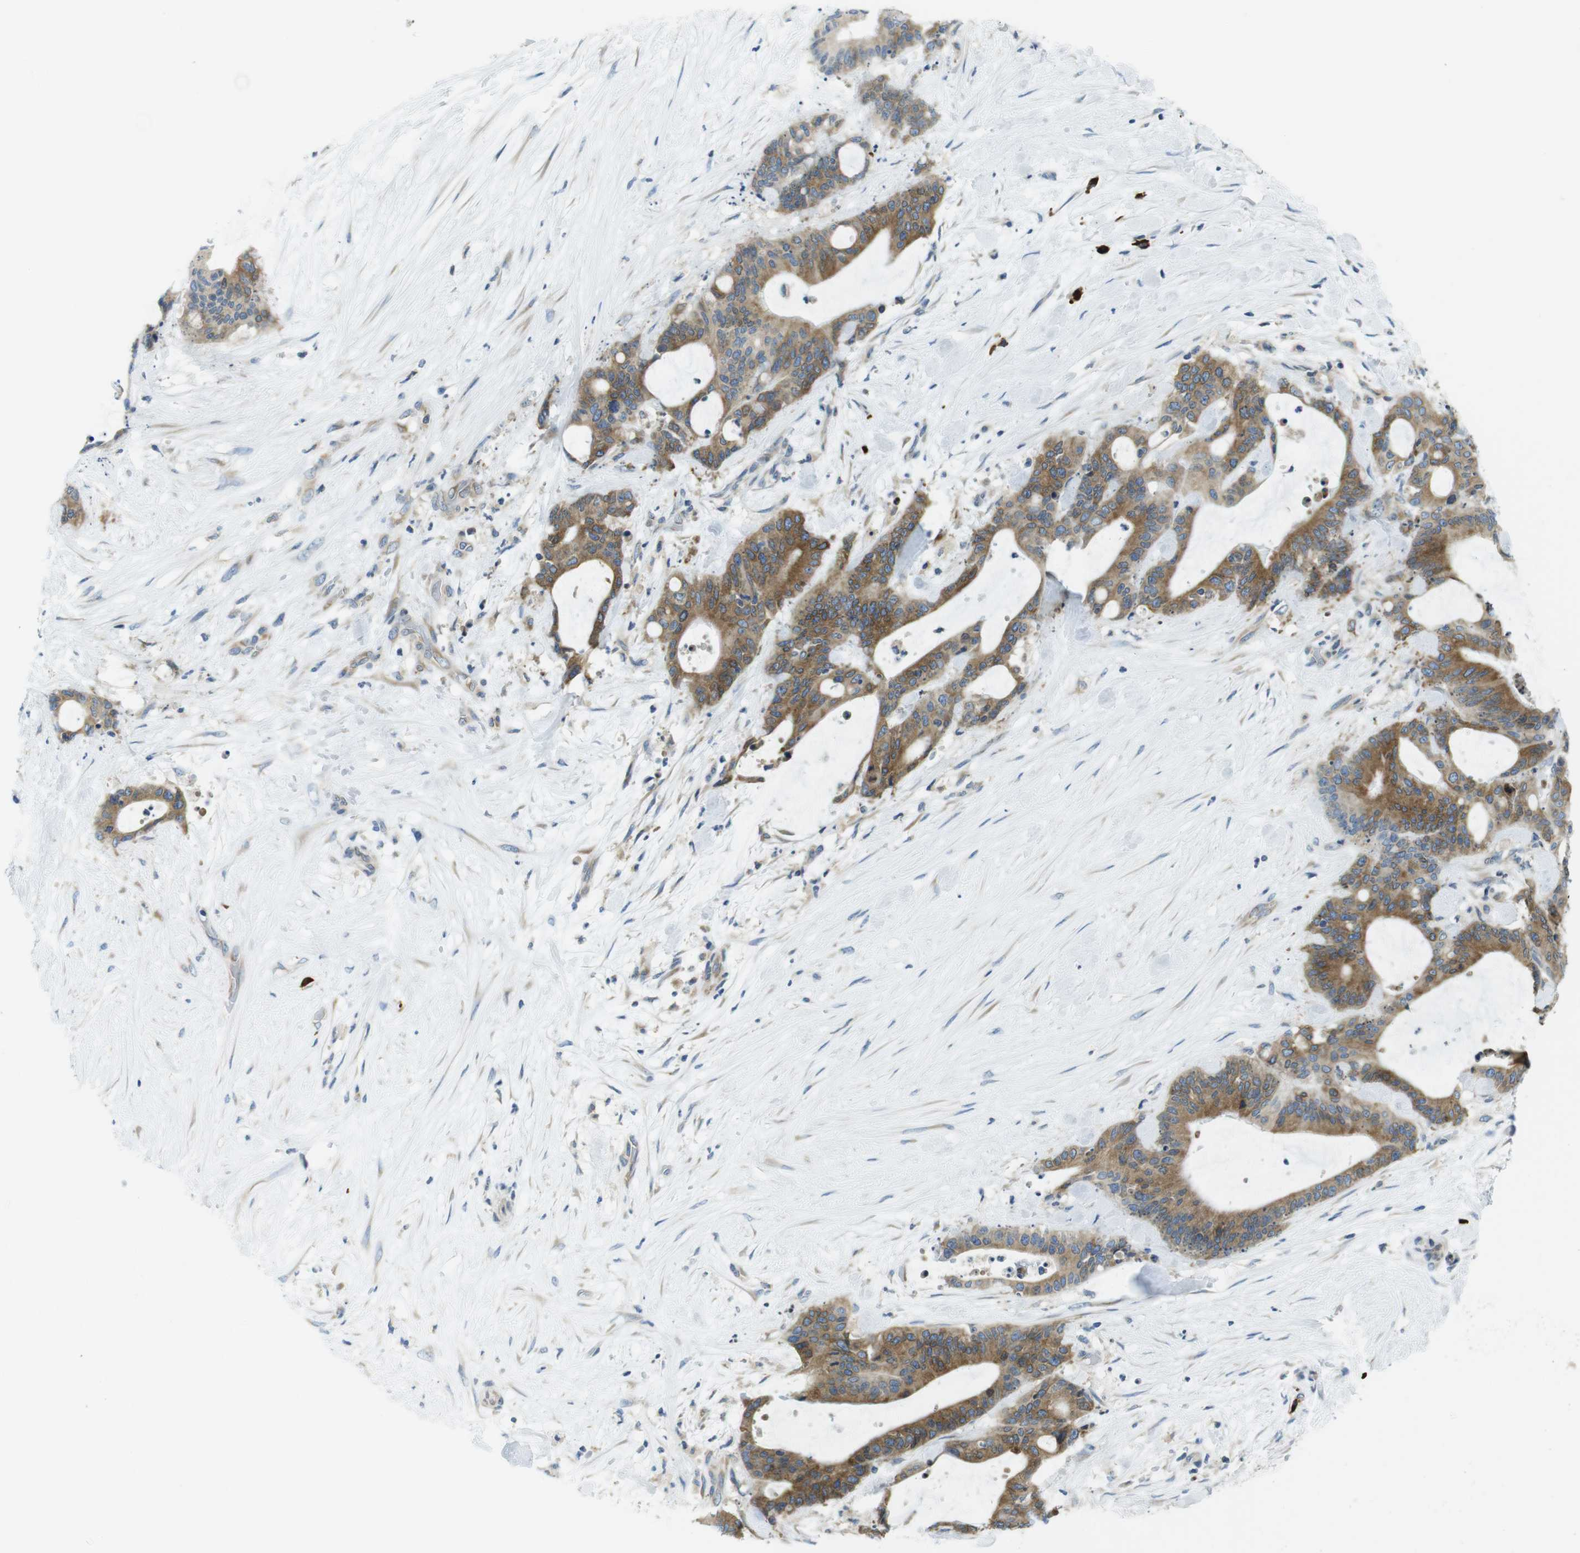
{"staining": {"intensity": "moderate", "quantity": ">75%", "location": "cytoplasmic/membranous"}, "tissue": "liver cancer", "cell_type": "Tumor cells", "image_type": "cancer", "snomed": [{"axis": "morphology", "description": "Cholangiocarcinoma"}, {"axis": "topography", "description": "Liver"}], "caption": "Liver cholangiocarcinoma stained for a protein (brown) shows moderate cytoplasmic/membranous positive positivity in approximately >75% of tumor cells.", "gene": "CLPTM1L", "patient": {"sex": "female", "age": 73}}